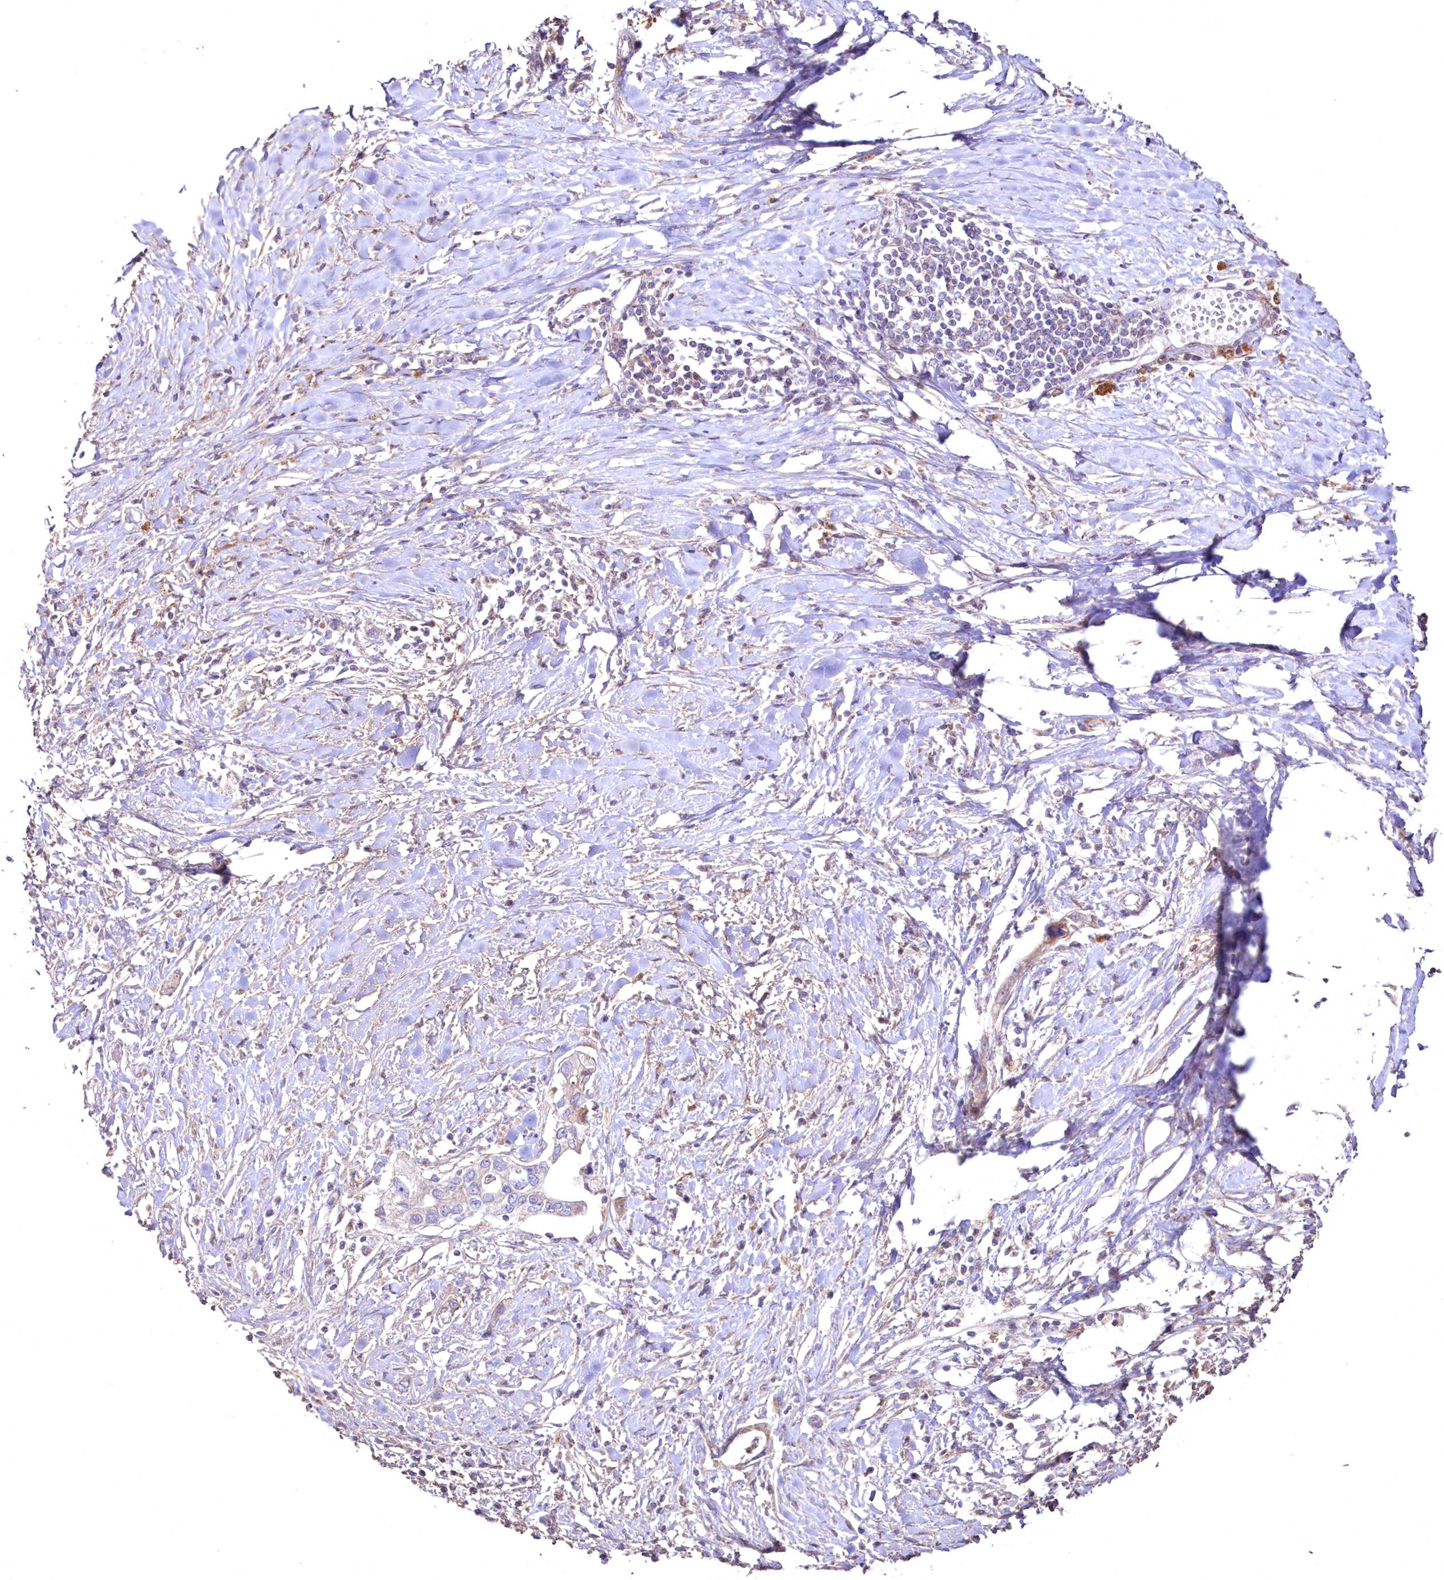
{"staining": {"intensity": "negative", "quantity": "none", "location": "none"}, "tissue": "pancreatic cancer", "cell_type": "Tumor cells", "image_type": "cancer", "snomed": [{"axis": "morphology", "description": "Normal tissue, NOS"}, {"axis": "morphology", "description": "Adenocarcinoma, NOS"}, {"axis": "topography", "description": "Pancreas"}, {"axis": "topography", "description": "Peripheral nerve tissue"}], "caption": "Immunohistochemistry (IHC) histopathology image of neoplastic tissue: adenocarcinoma (pancreatic) stained with DAB (3,3'-diaminobenzidine) displays no significant protein staining in tumor cells.", "gene": "HADHB", "patient": {"sex": "male", "age": 59}}